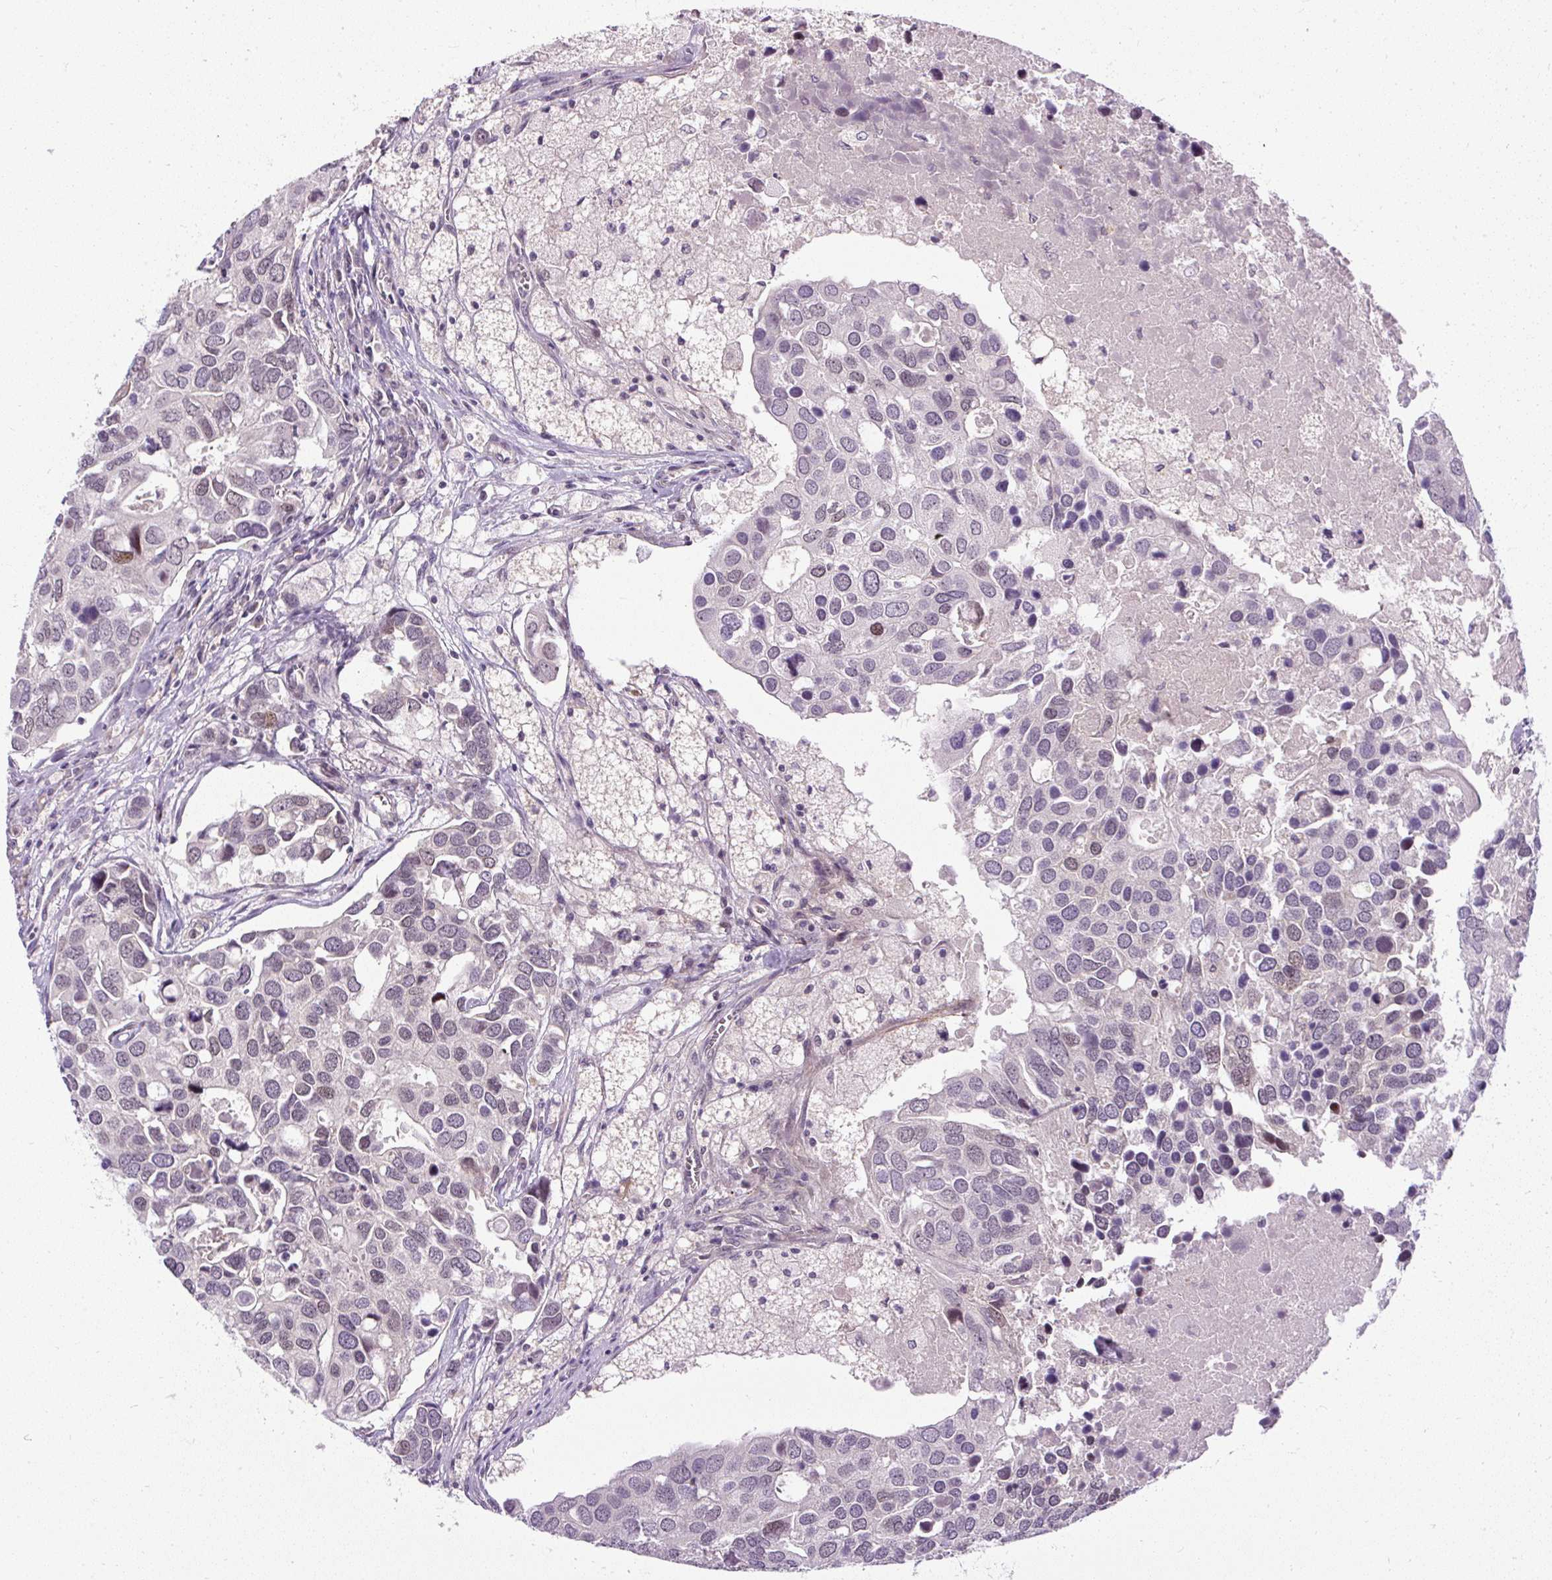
{"staining": {"intensity": "weak", "quantity": "<25%", "location": "nuclear"}, "tissue": "breast cancer", "cell_type": "Tumor cells", "image_type": "cancer", "snomed": [{"axis": "morphology", "description": "Duct carcinoma"}, {"axis": "topography", "description": "Breast"}], "caption": "This is an IHC micrograph of human breast cancer (infiltrating ductal carcinoma). There is no expression in tumor cells.", "gene": "FAM117B", "patient": {"sex": "female", "age": 83}}